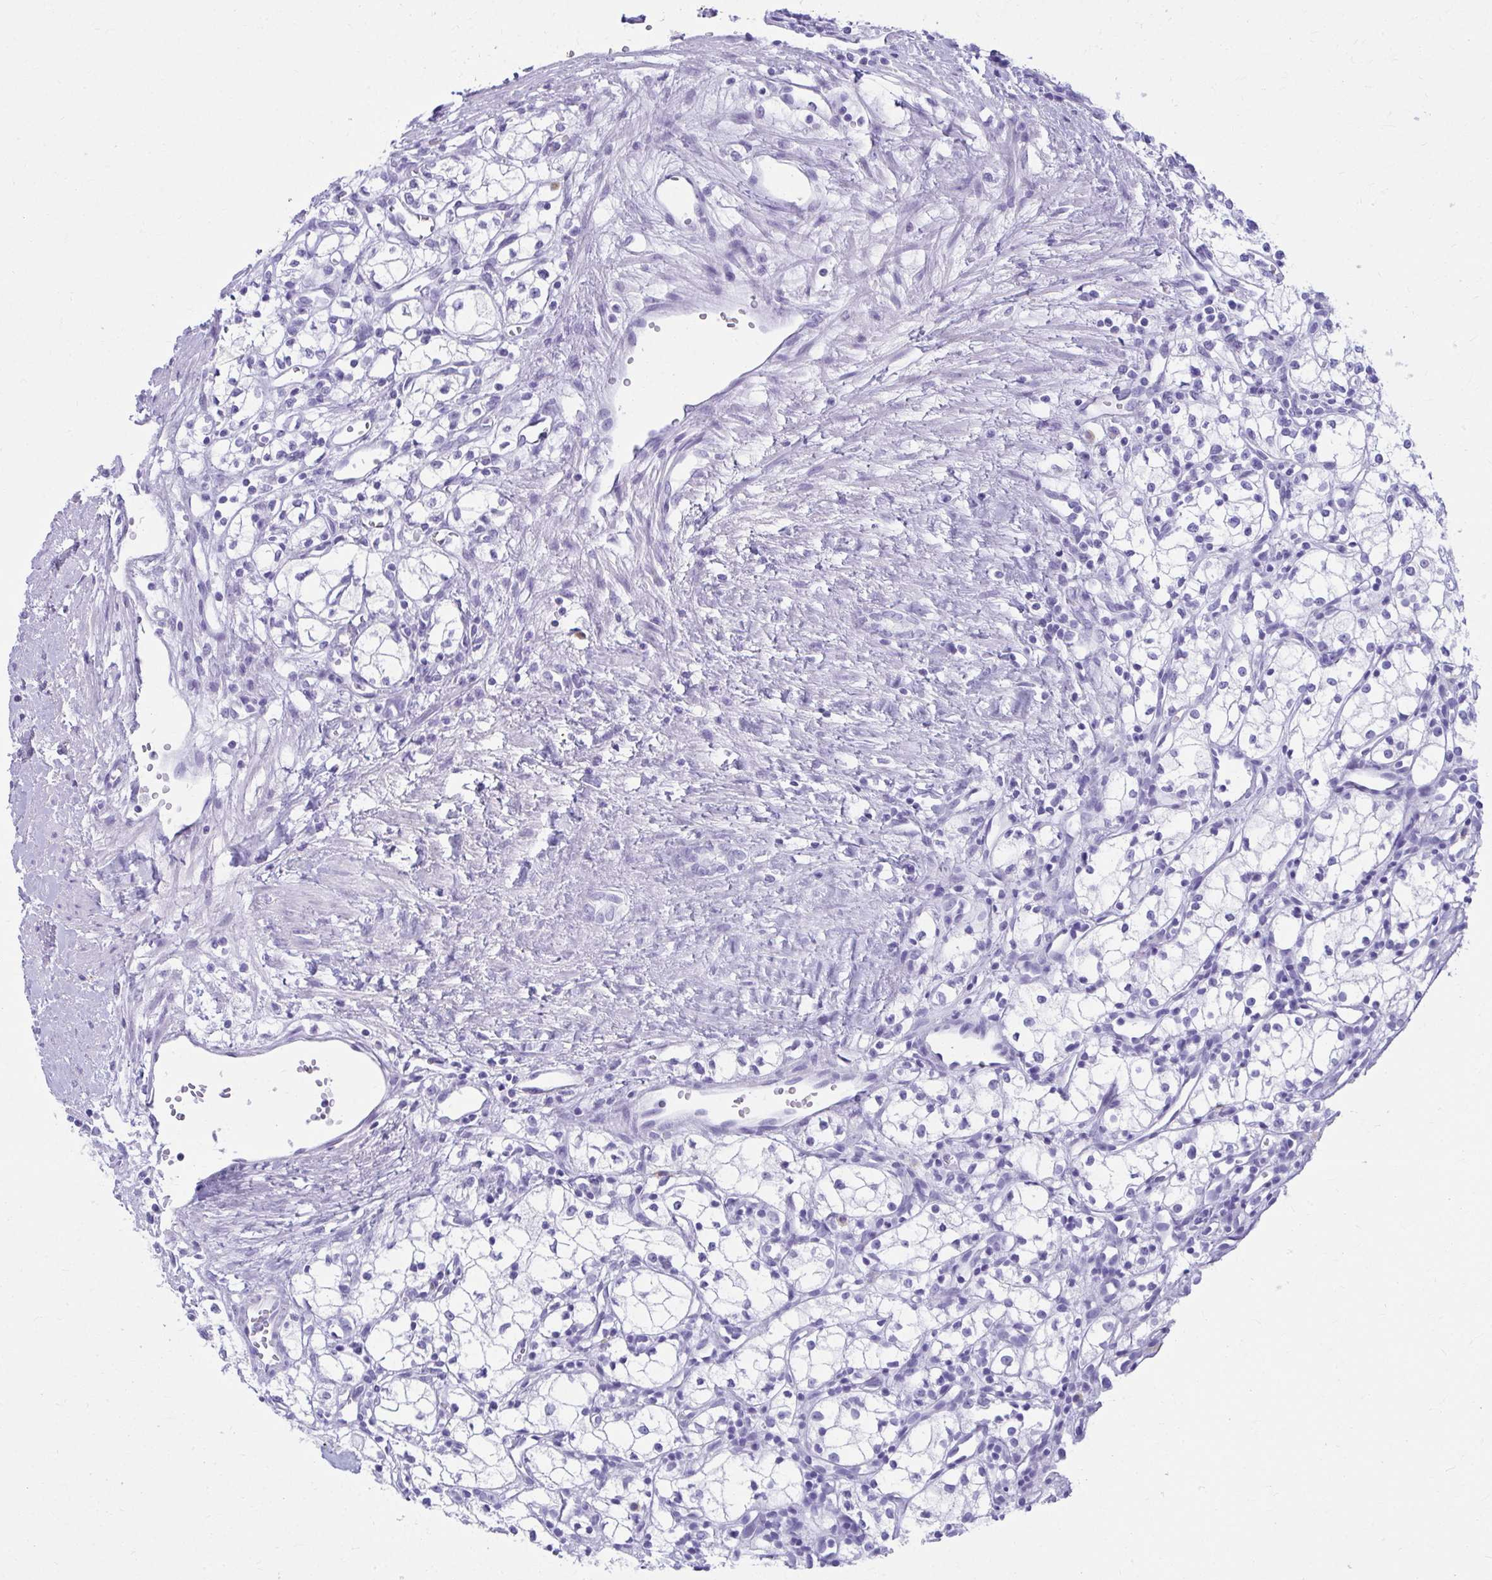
{"staining": {"intensity": "negative", "quantity": "none", "location": "none"}, "tissue": "renal cancer", "cell_type": "Tumor cells", "image_type": "cancer", "snomed": [{"axis": "morphology", "description": "Adenocarcinoma, NOS"}, {"axis": "topography", "description": "Kidney"}], "caption": "DAB immunohistochemical staining of renal adenocarcinoma demonstrates no significant staining in tumor cells.", "gene": "ATP4B", "patient": {"sex": "male", "age": 59}}